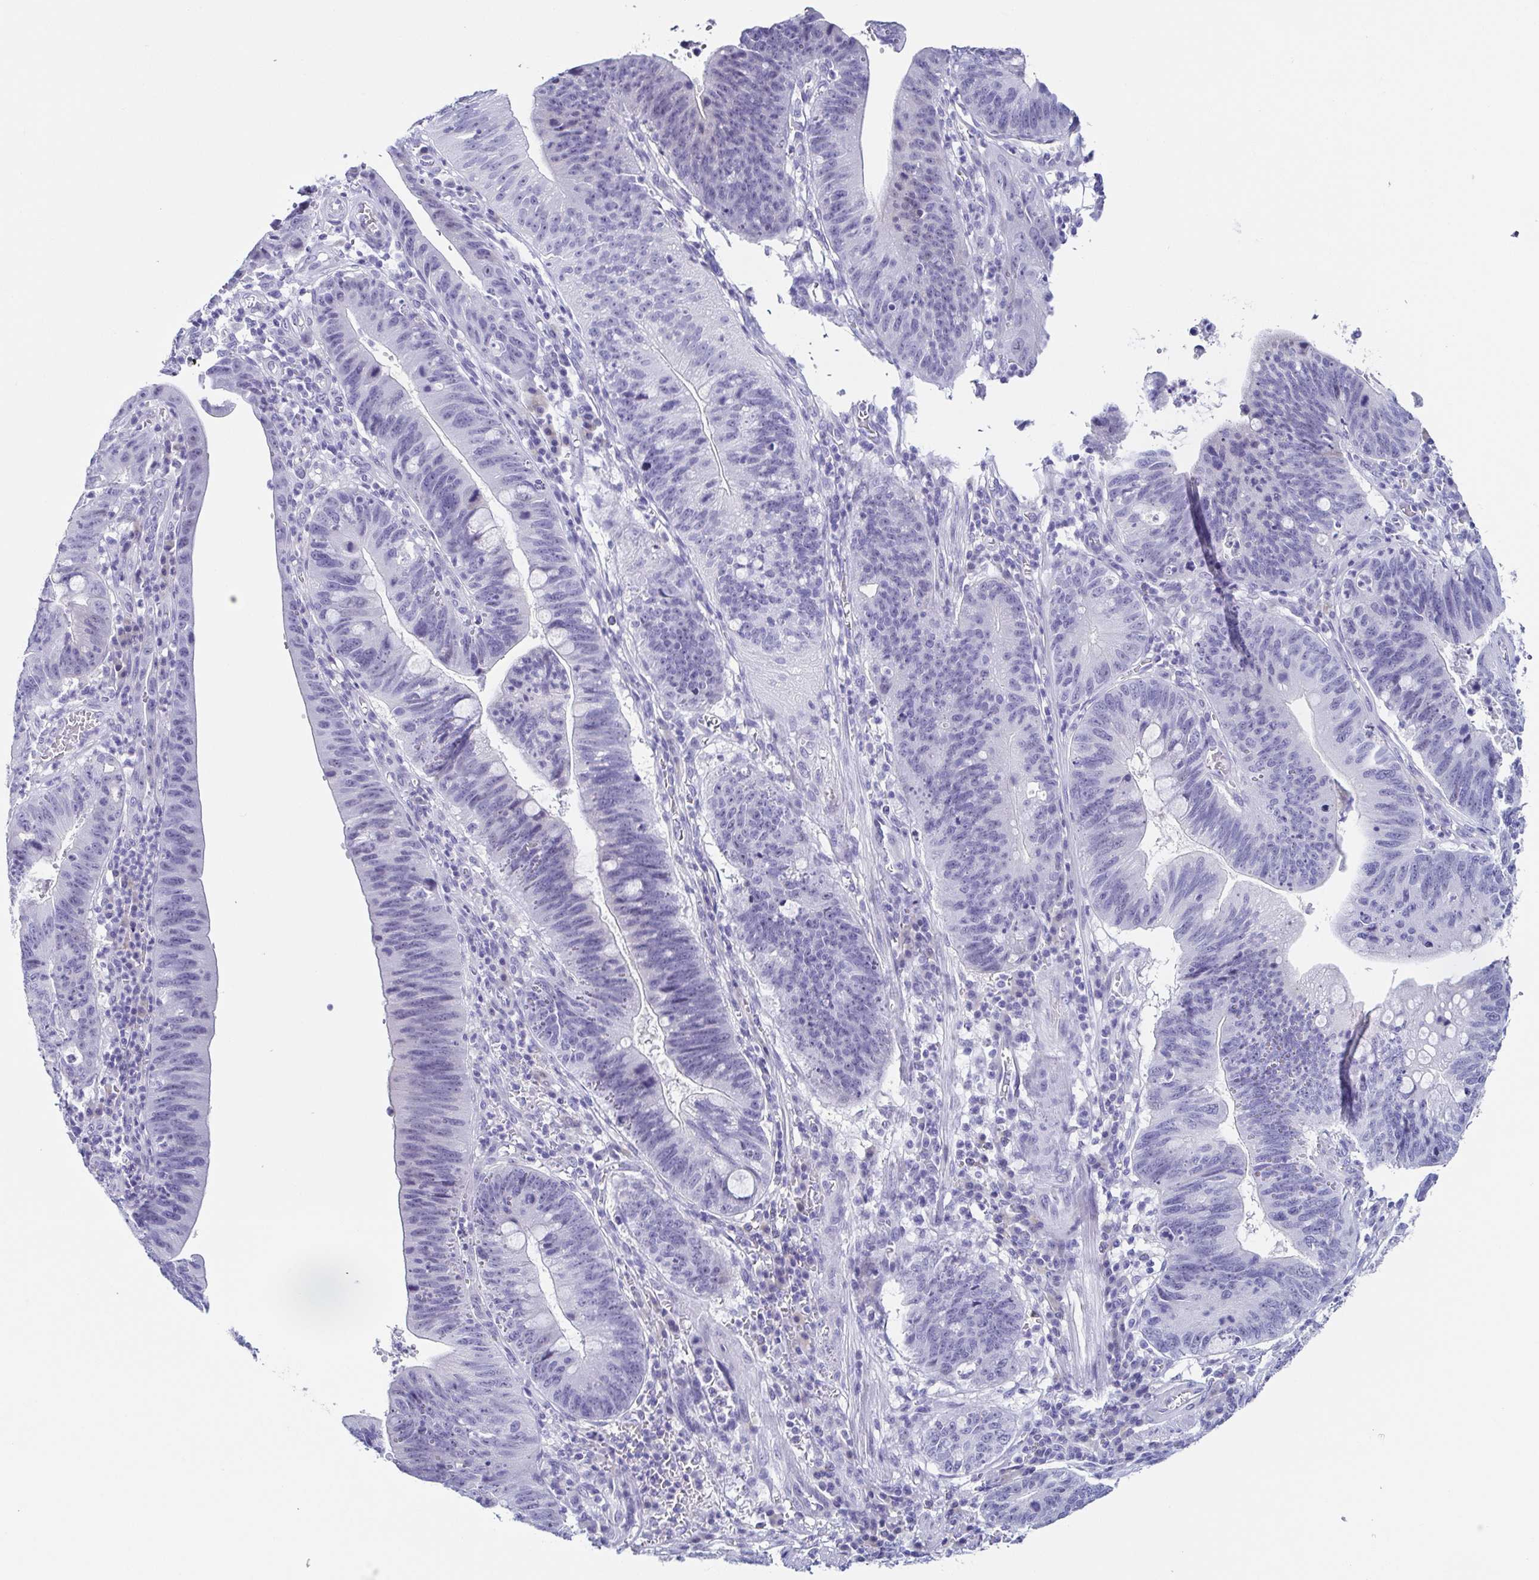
{"staining": {"intensity": "negative", "quantity": "none", "location": "none"}, "tissue": "stomach cancer", "cell_type": "Tumor cells", "image_type": "cancer", "snomed": [{"axis": "morphology", "description": "Adenocarcinoma, NOS"}, {"axis": "topography", "description": "Stomach"}], "caption": "Tumor cells are negative for brown protein staining in stomach adenocarcinoma.", "gene": "TNNT2", "patient": {"sex": "male", "age": 59}}